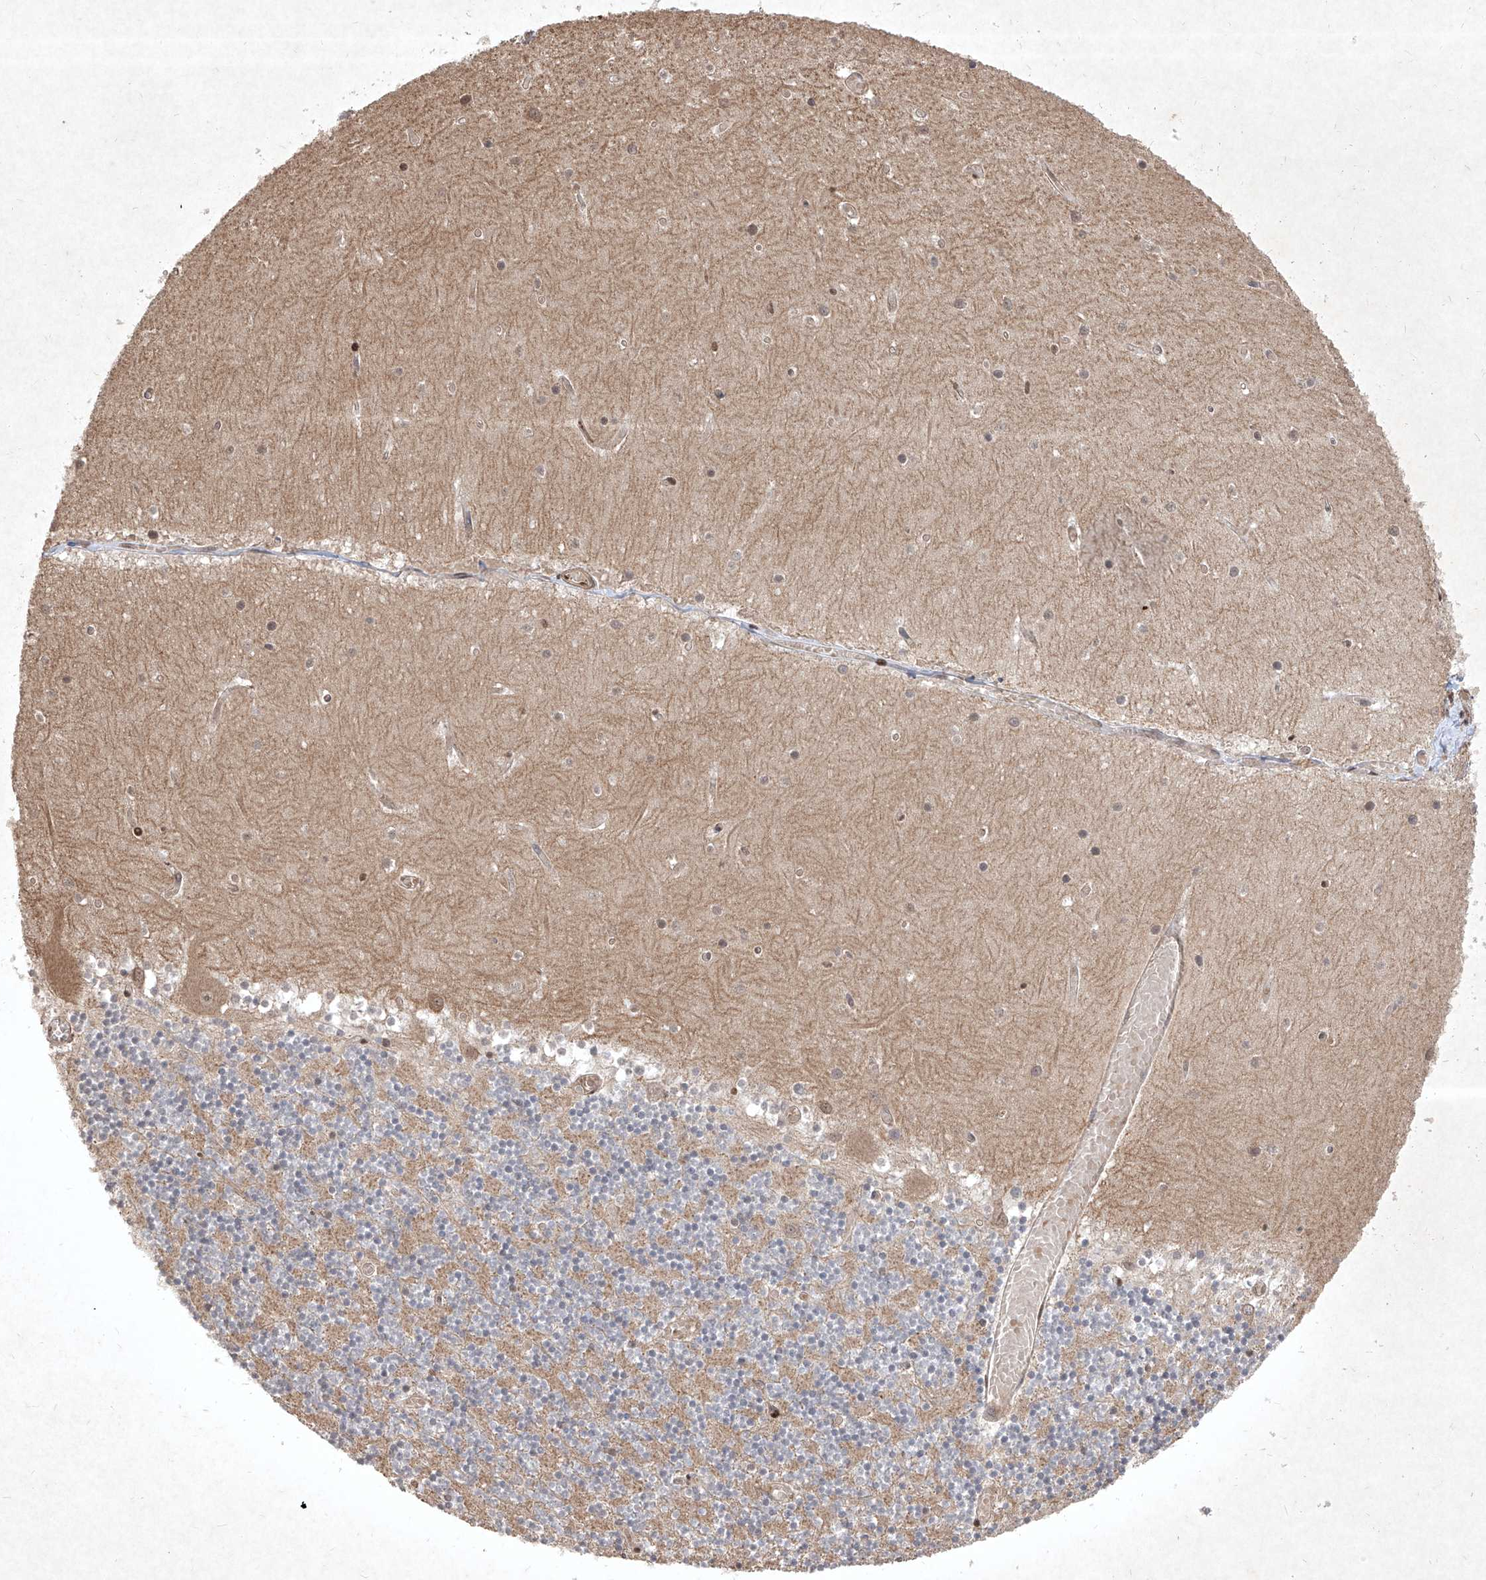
{"staining": {"intensity": "weak", "quantity": ">75%", "location": "cytoplasmic/membranous,nuclear"}, "tissue": "cerebellum", "cell_type": "Cells in granular layer", "image_type": "normal", "snomed": [{"axis": "morphology", "description": "Normal tissue, NOS"}, {"axis": "topography", "description": "Cerebellum"}], "caption": "Weak cytoplasmic/membranous,nuclear staining is appreciated in about >75% of cells in granular layer in unremarkable cerebellum.", "gene": "IRF2", "patient": {"sex": "female", "age": 28}}